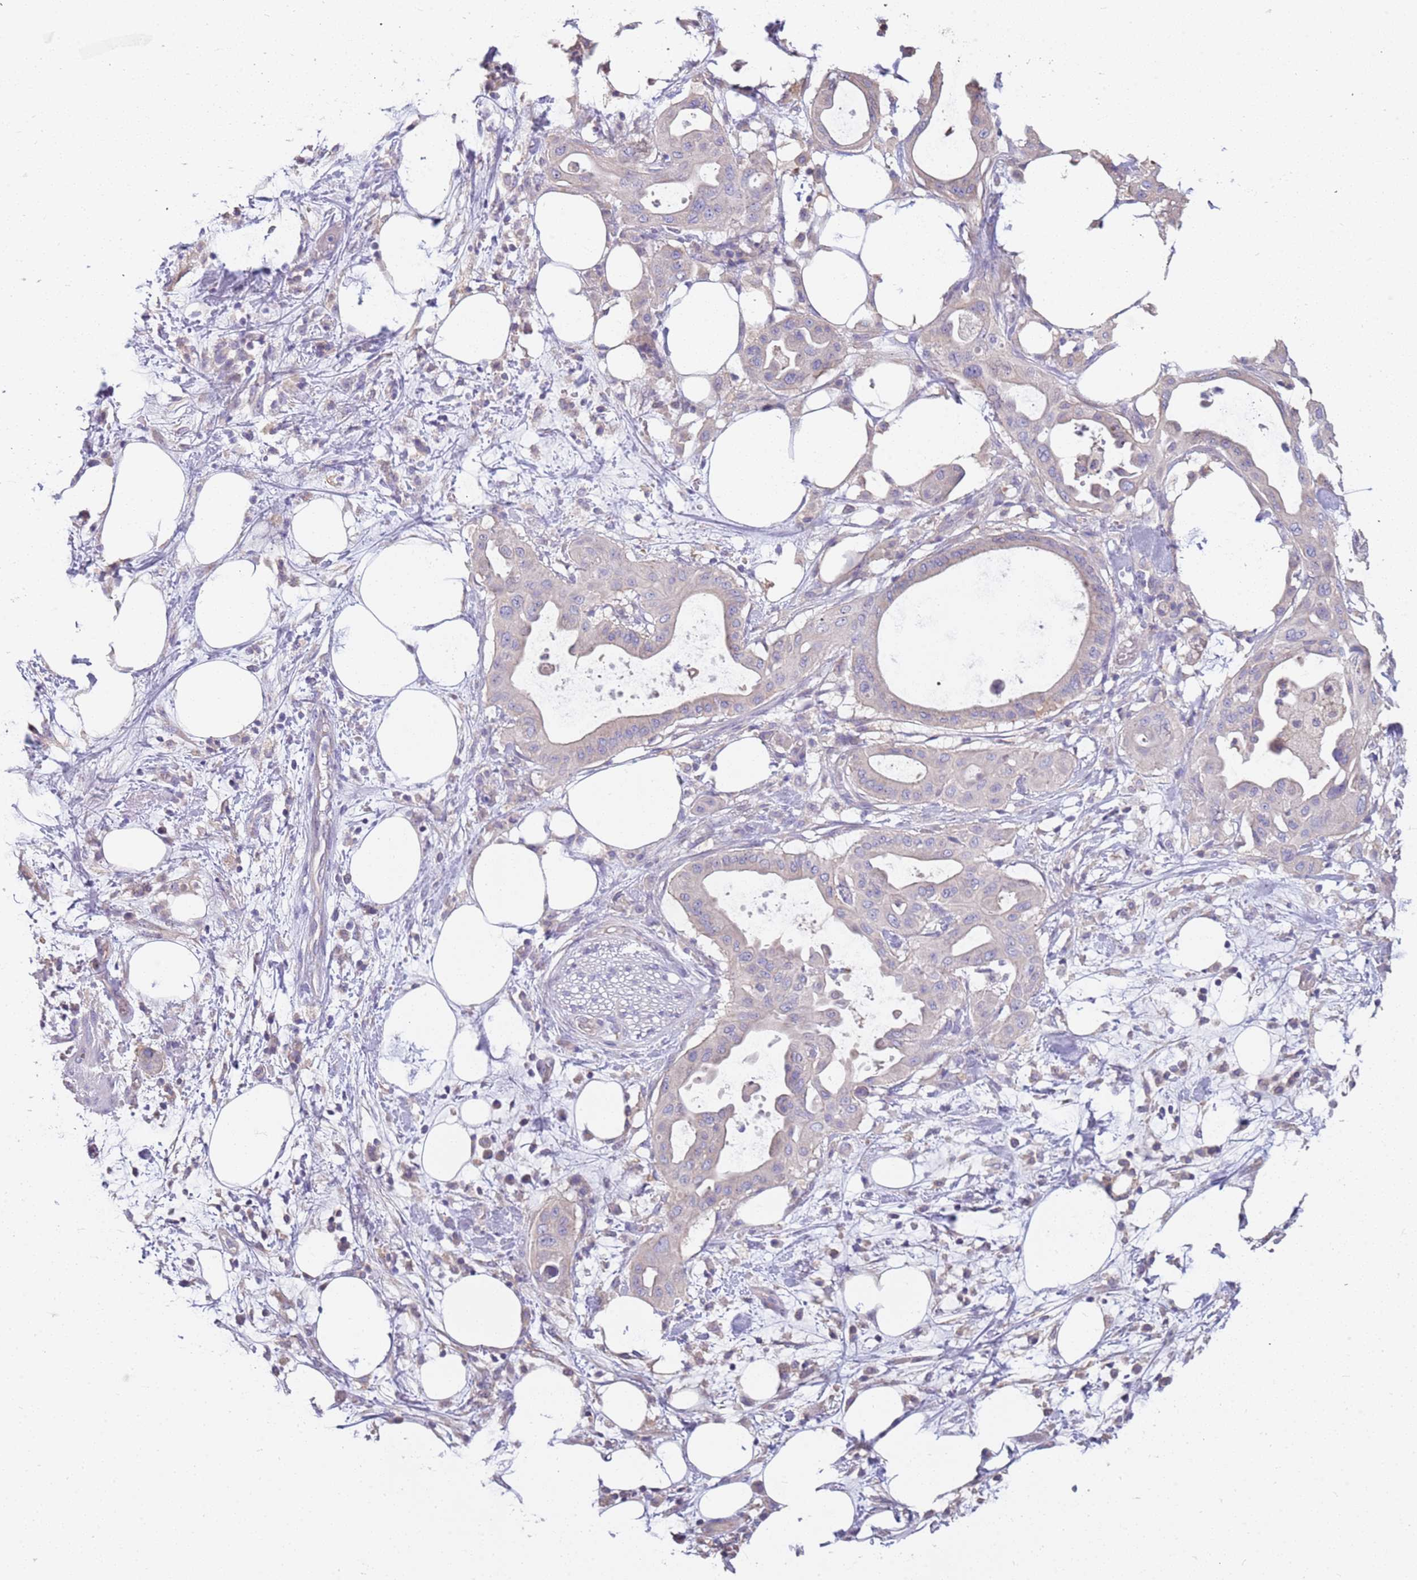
{"staining": {"intensity": "negative", "quantity": "none", "location": "none"}, "tissue": "pancreatic cancer", "cell_type": "Tumor cells", "image_type": "cancer", "snomed": [{"axis": "morphology", "description": "Adenocarcinoma, NOS"}, {"axis": "topography", "description": "Pancreas"}], "caption": "Protein analysis of pancreatic cancer demonstrates no significant staining in tumor cells.", "gene": "RHCG", "patient": {"sex": "male", "age": 68}}